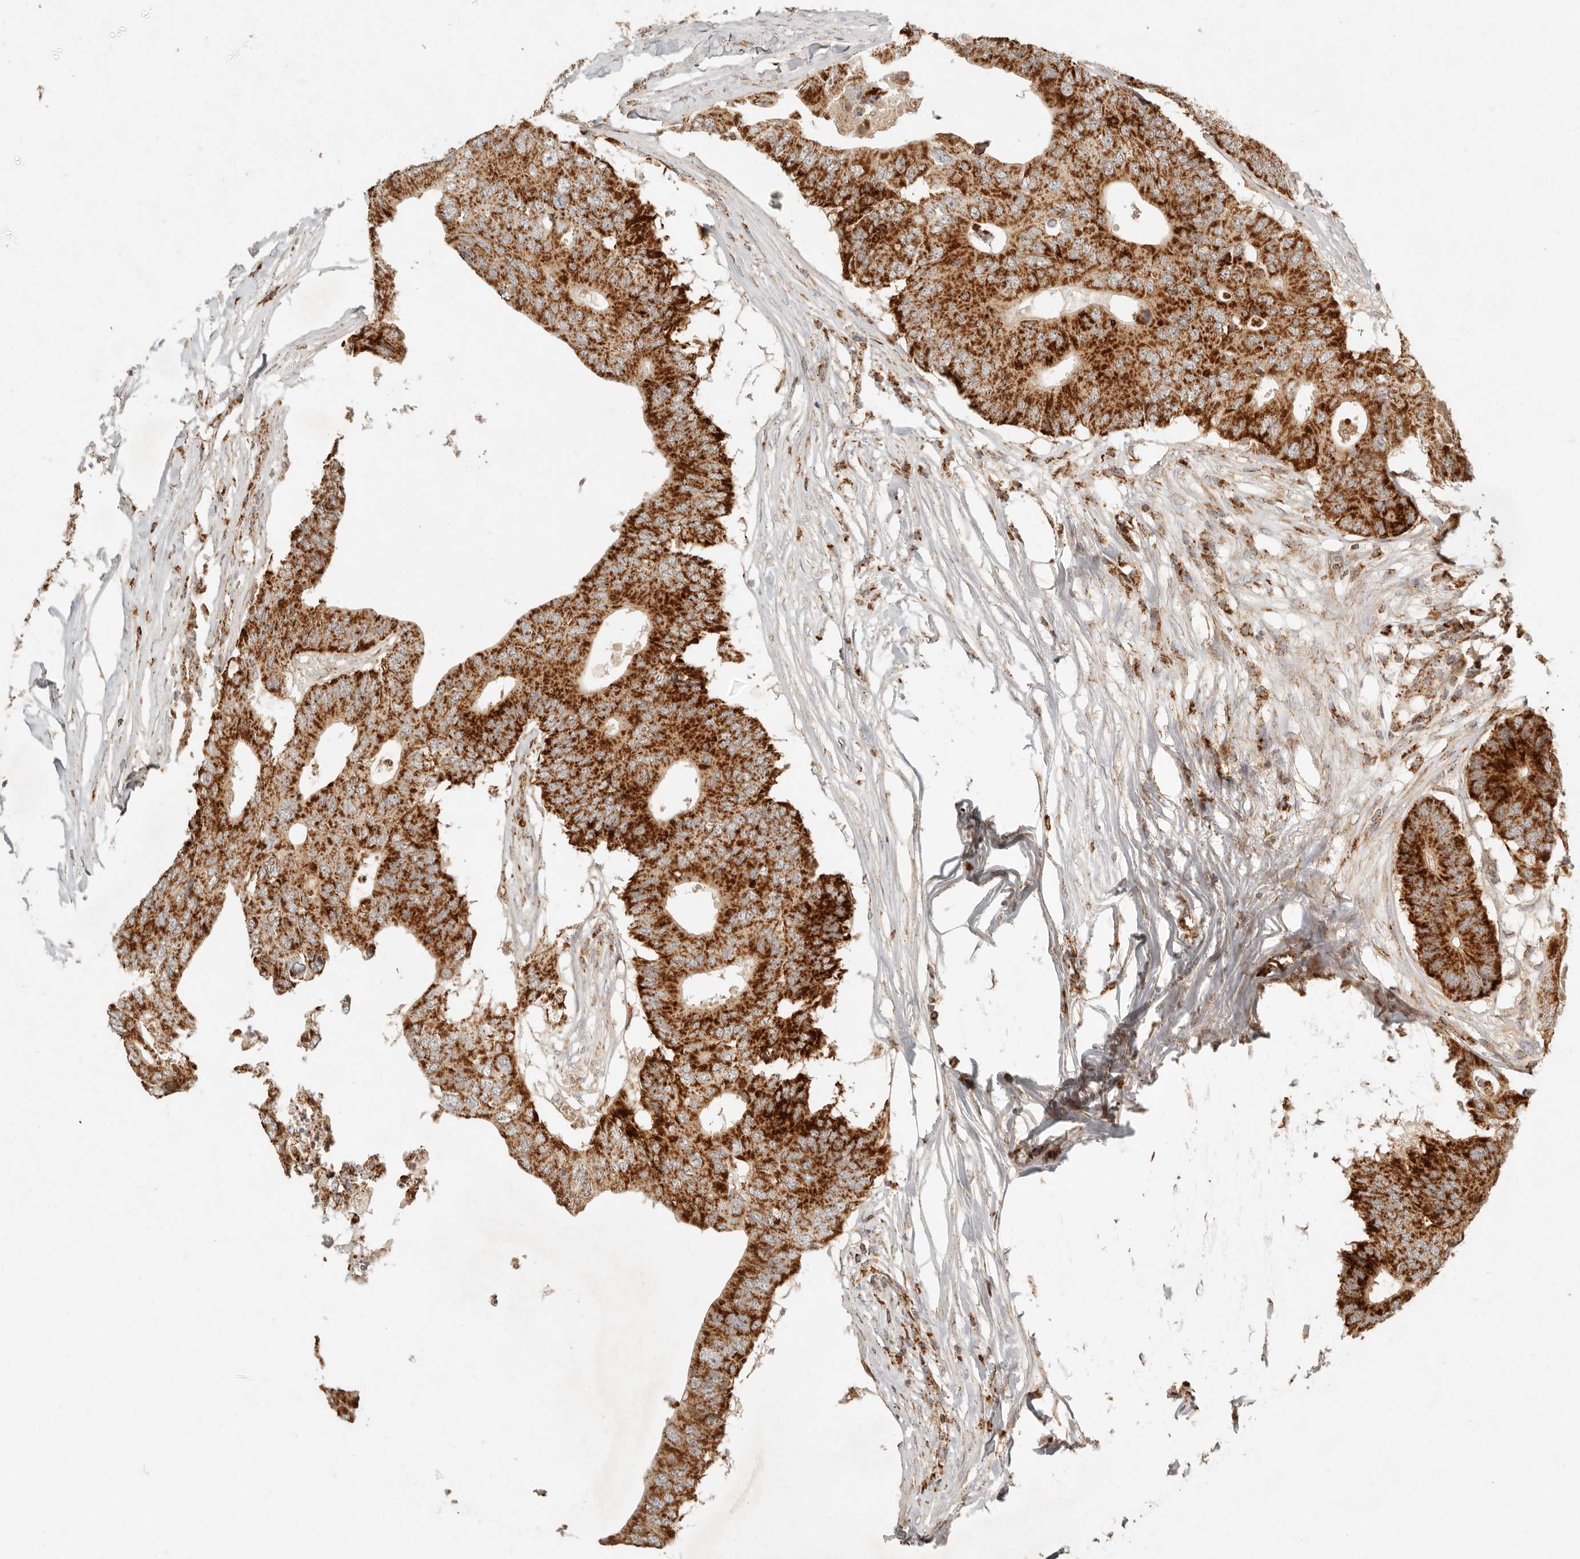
{"staining": {"intensity": "strong", "quantity": ">75%", "location": "cytoplasmic/membranous"}, "tissue": "colorectal cancer", "cell_type": "Tumor cells", "image_type": "cancer", "snomed": [{"axis": "morphology", "description": "Adenocarcinoma, NOS"}, {"axis": "topography", "description": "Colon"}], "caption": "A photomicrograph of colorectal cancer (adenocarcinoma) stained for a protein demonstrates strong cytoplasmic/membranous brown staining in tumor cells. (Stains: DAB (3,3'-diaminobenzidine) in brown, nuclei in blue, Microscopy: brightfield microscopy at high magnification).", "gene": "MRPL55", "patient": {"sex": "male", "age": 71}}